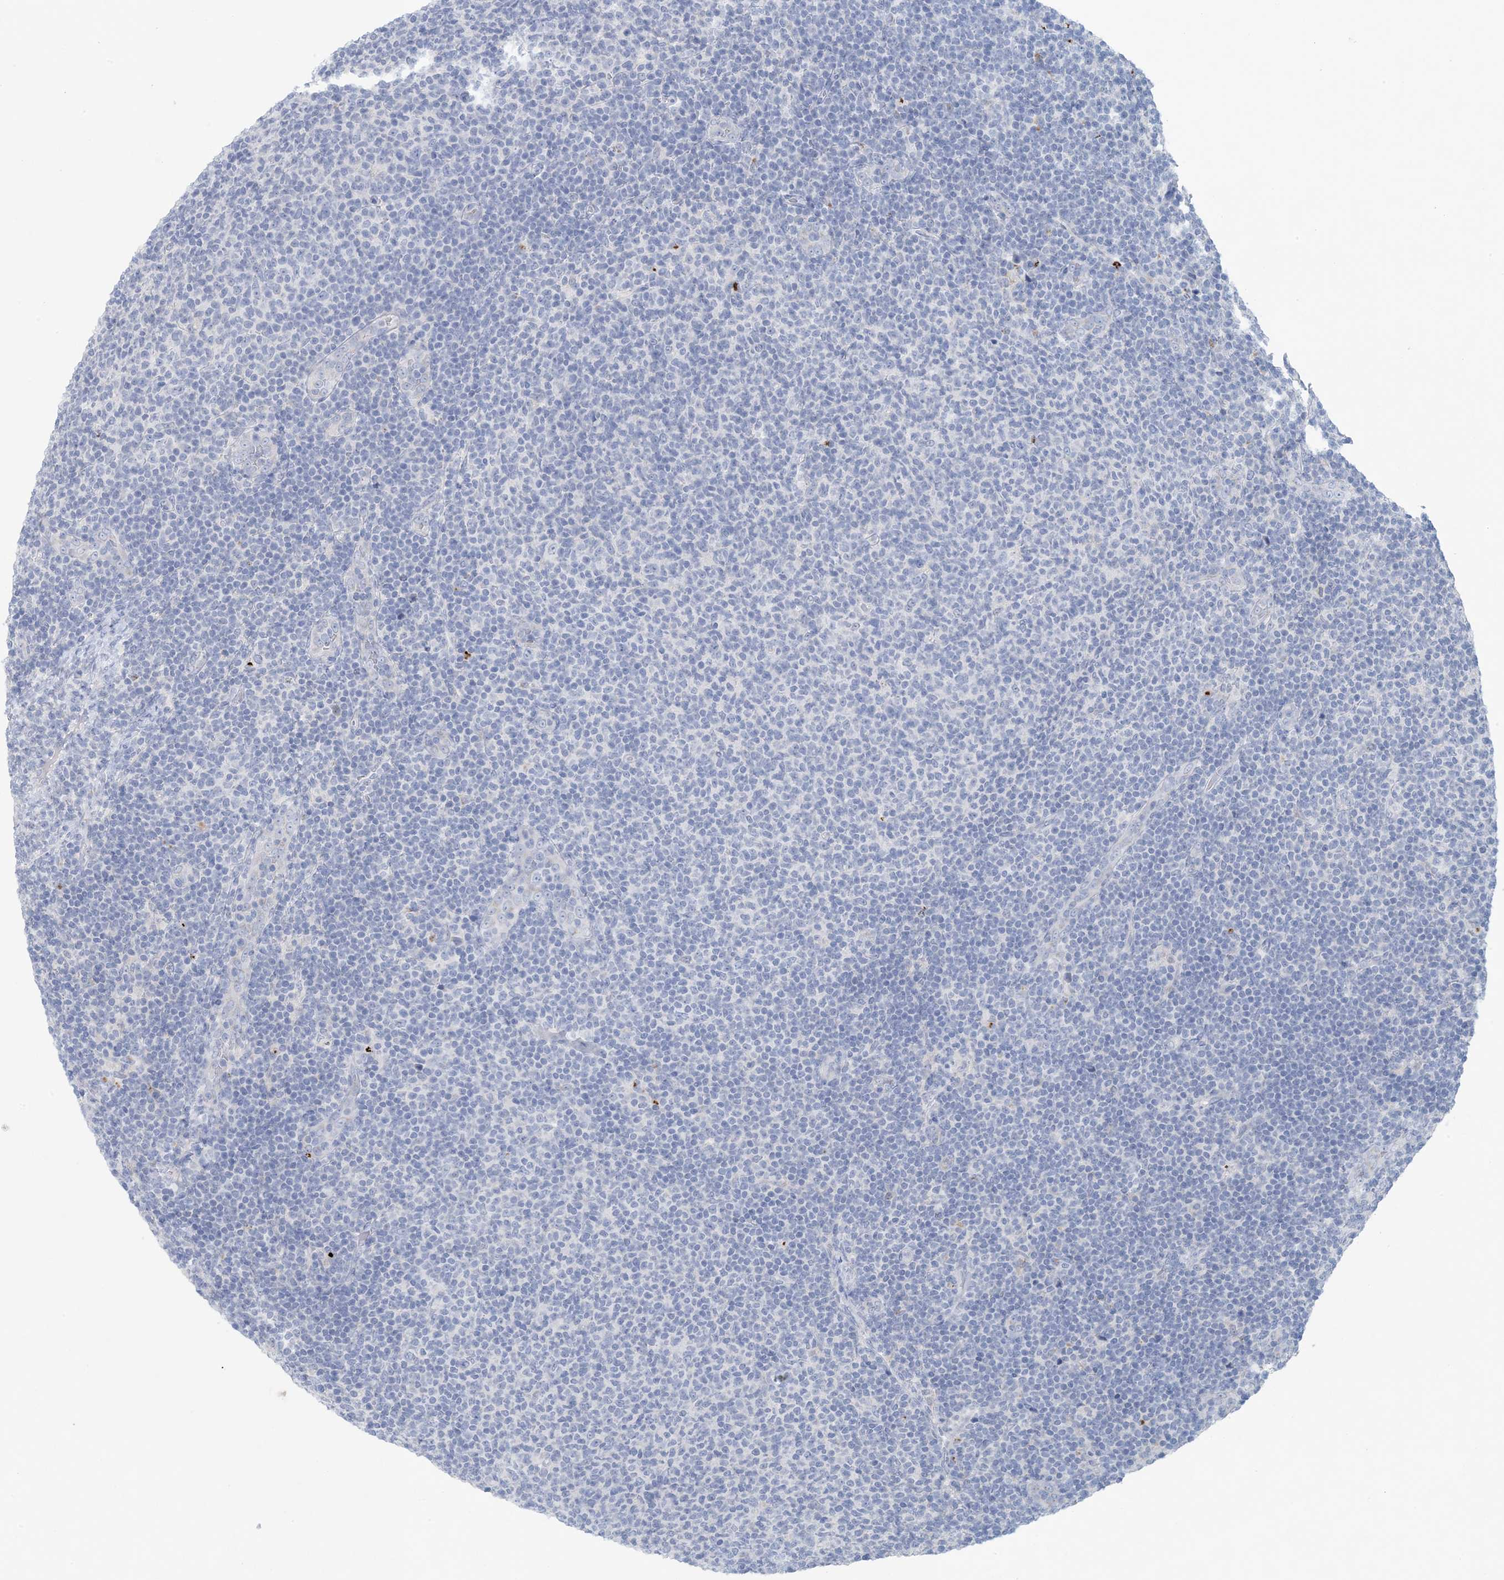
{"staining": {"intensity": "negative", "quantity": "none", "location": "none"}, "tissue": "lymphoma", "cell_type": "Tumor cells", "image_type": "cancer", "snomed": [{"axis": "morphology", "description": "Malignant lymphoma, non-Hodgkin's type, Low grade"}, {"axis": "topography", "description": "Lymph node"}], "caption": "Lymphoma was stained to show a protein in brown. There is no significant positivity in tumor cells. (DAB immunohistochemistry, high magnification).", "gene": "GABRG1", "patient": {"sex": "male", "age": 66}}